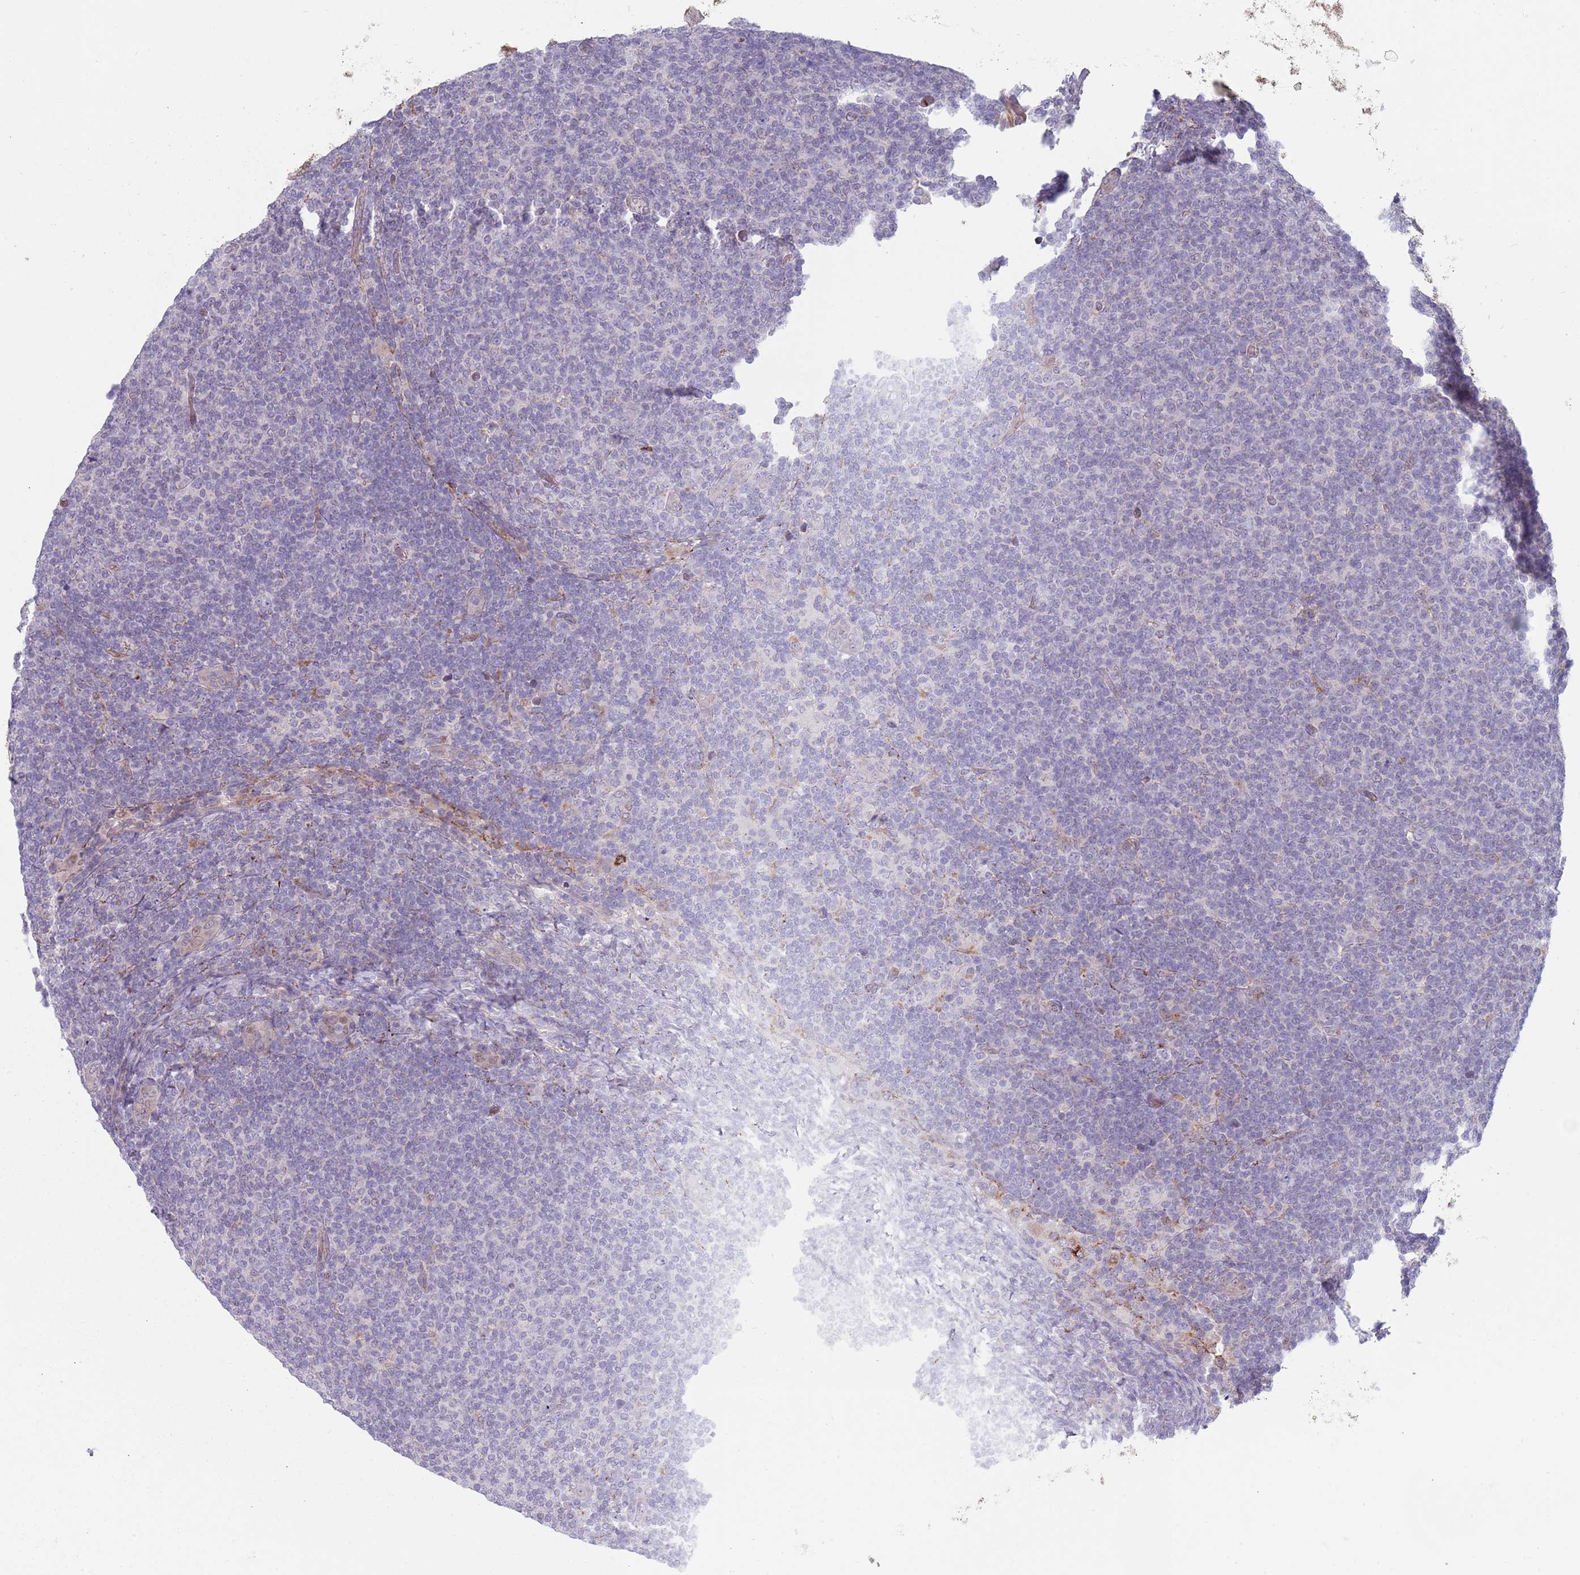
{"staining": {"intensity": "negative", "quantity": "none", "location": "none"}, "tissue": "lymphoma", "cell_type": "Tumor cells", "image_type": "cancer", "snomed": [{"axis": "morphology", "description": "Malignant lymphoma, non-Hodgkin's type, Low grade"}, {"axis": "topography", "description": "Lymph node"}], "caption": "An immunohistochemistry image of lymphoma is shown. There is no staining in tumor cells of lymphoma. The staining was performed using DAB to visualize the protein expression in brown, while the nuclei were stained in blue with hematoxylin (Magnification: 20x).", "gene": "TYW1", "patient": {"sex": "male", "age": 66}}